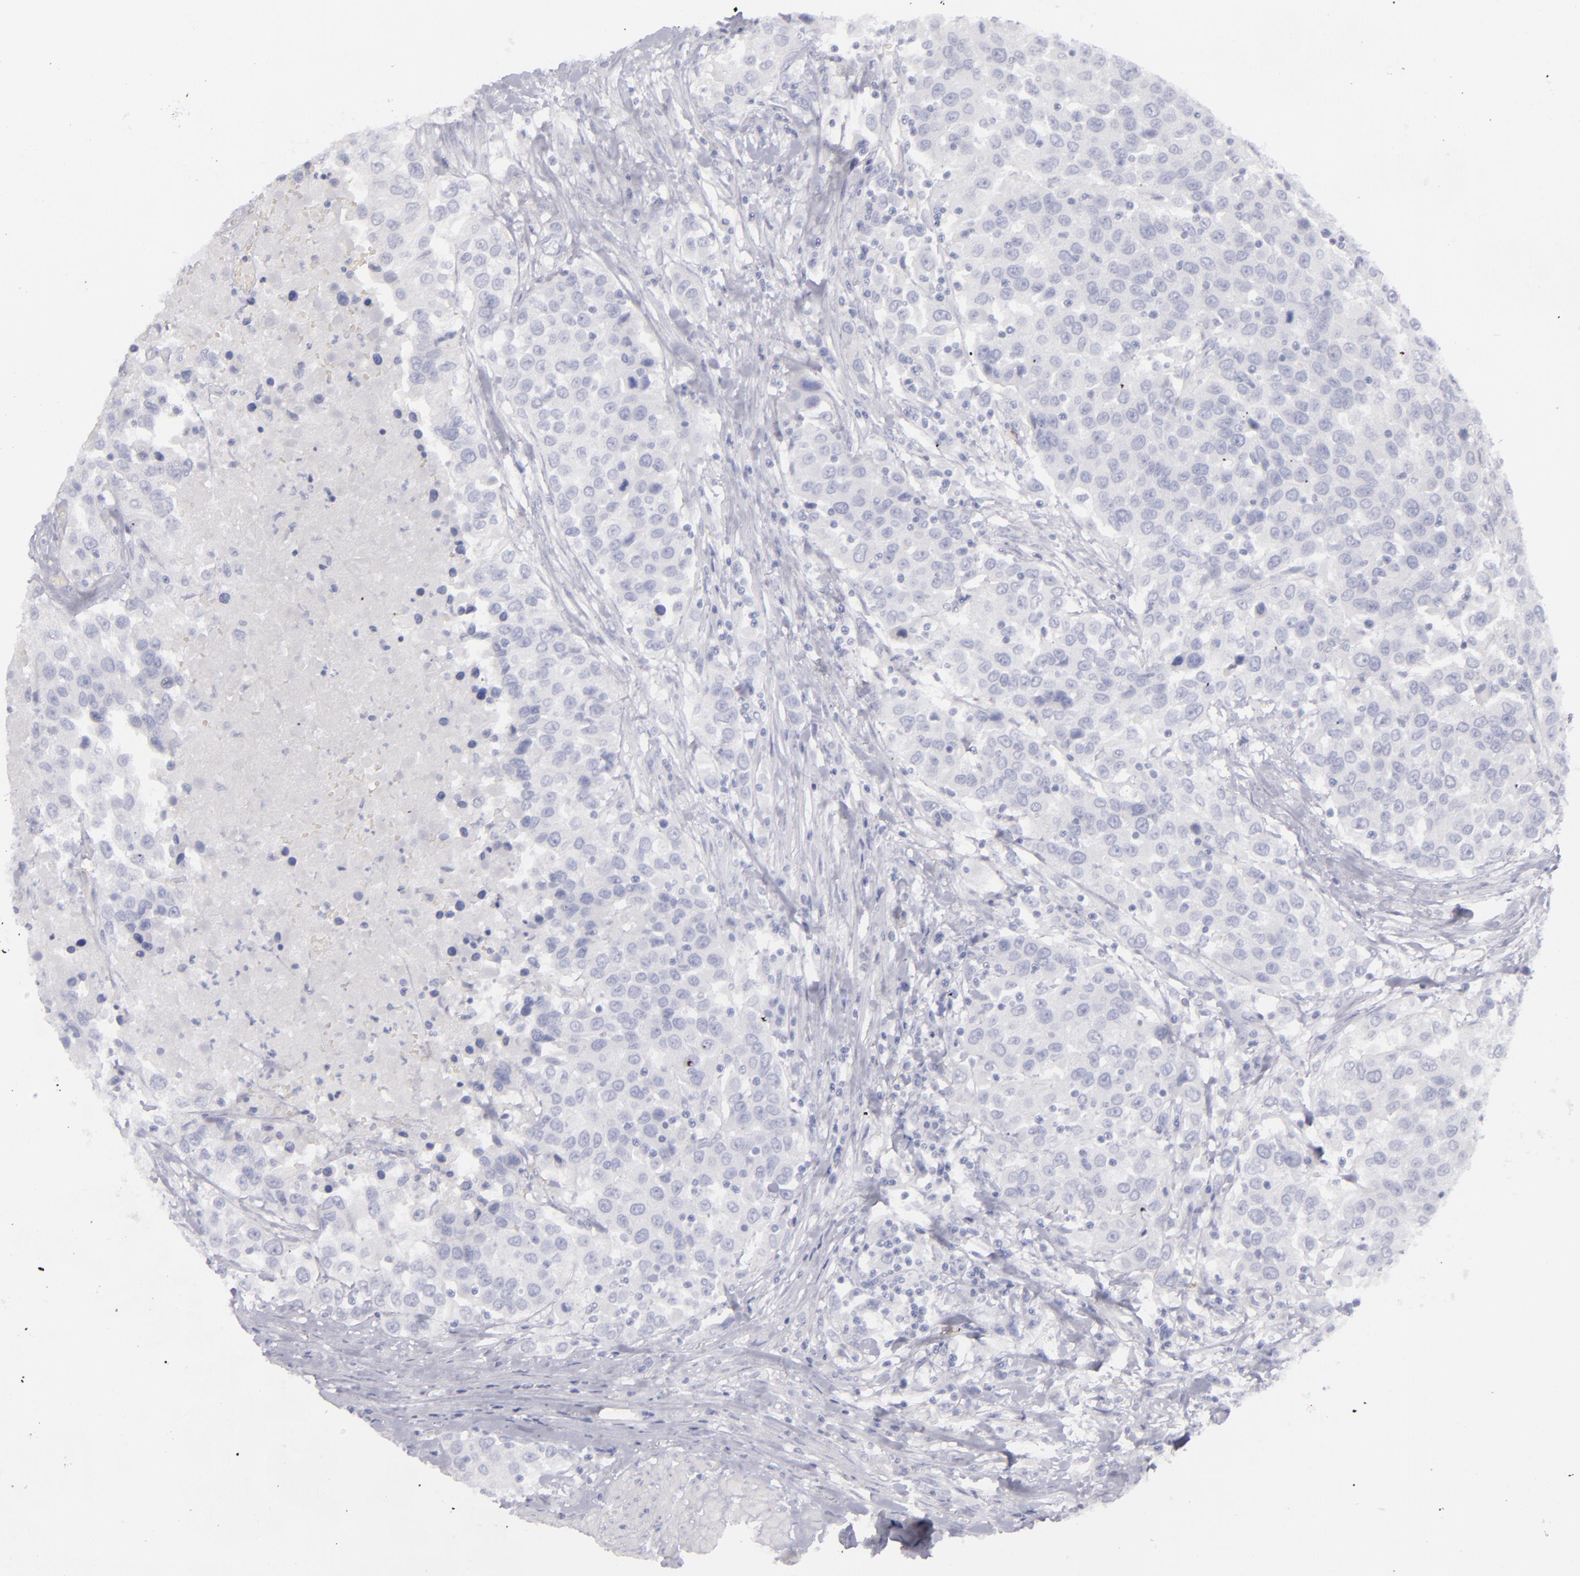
{"staining": {"intensity": "negative", "quantity": "none", "location": "none"}, "tissue": "urothelial cancer", "cell_type": "Tumor cells", "image_type": "cancer", "snomed": [{"axis": "morphology", "description": "Urothelial carcinoma, High grade"}, {"axis": "topography", "description": "Urinary bladder"}], "caption": "High power microscopy micrograph of an IHC image of urothelial cancer, revealing no significant positivity in tumor cells. (IHC, brightfield microscopy, high magnification).", "gene": "CD22", "patient": {"sex": "female", "age": 80}}